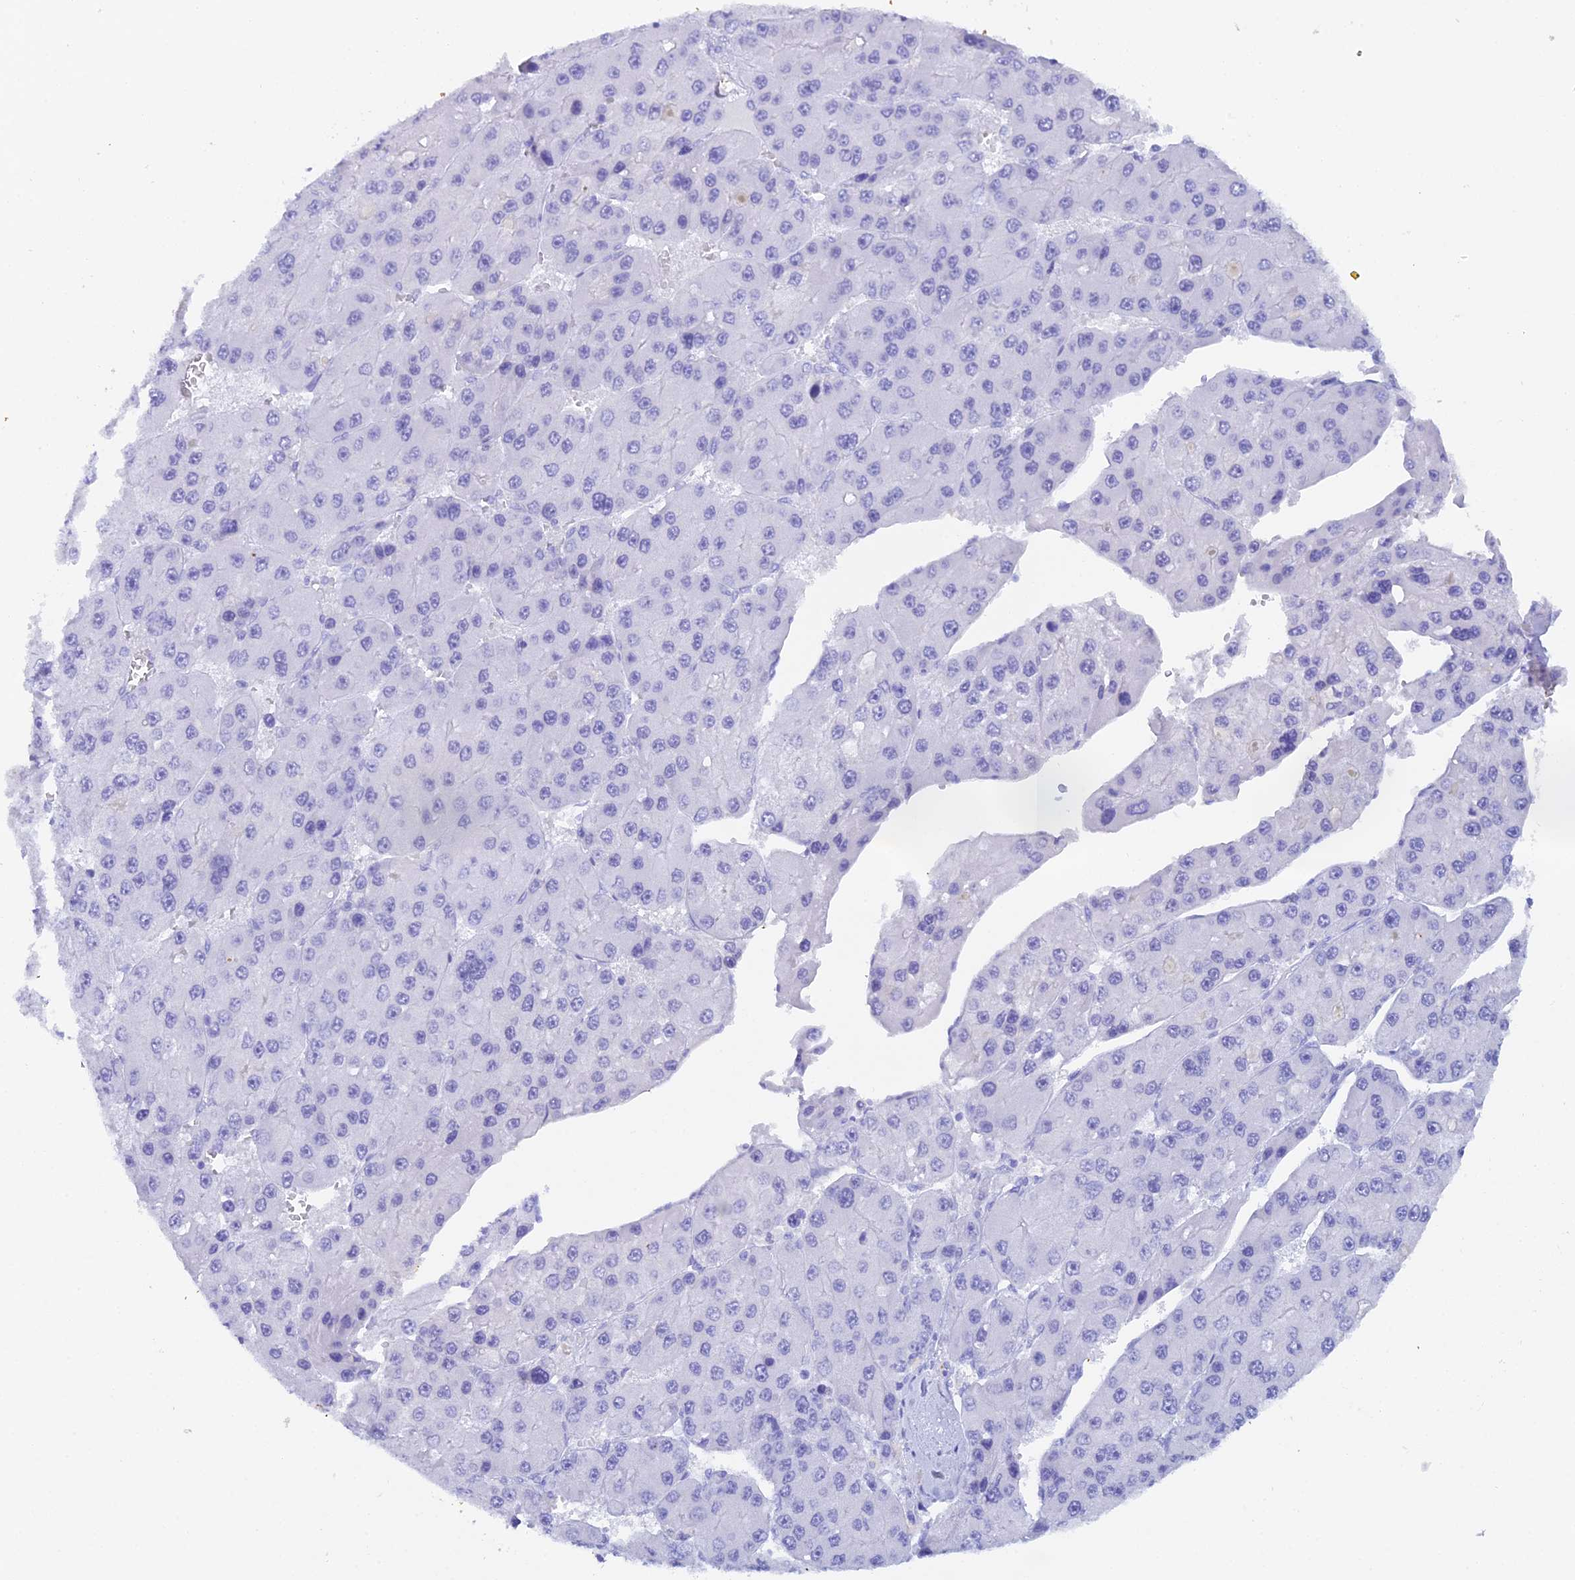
{"staining": {"intensity": "negative", "quantity": "none", "location": "none"}, "tissue": "liver cancer", "cell_type": "Tumor cells", "image_type": "cancer", "snomed": [{"axis": "morphology", "description": "Carcinoma, Hepatocellular, NOS"}, {"axis": "topography", "description": "Liver"}], "caption": "Micrograph shows no significant protein positivity in tumor cells of liver hepatocellular carcinoma.", "gene": "REG1A", "patient": {"sex": "female", "age": 73}}